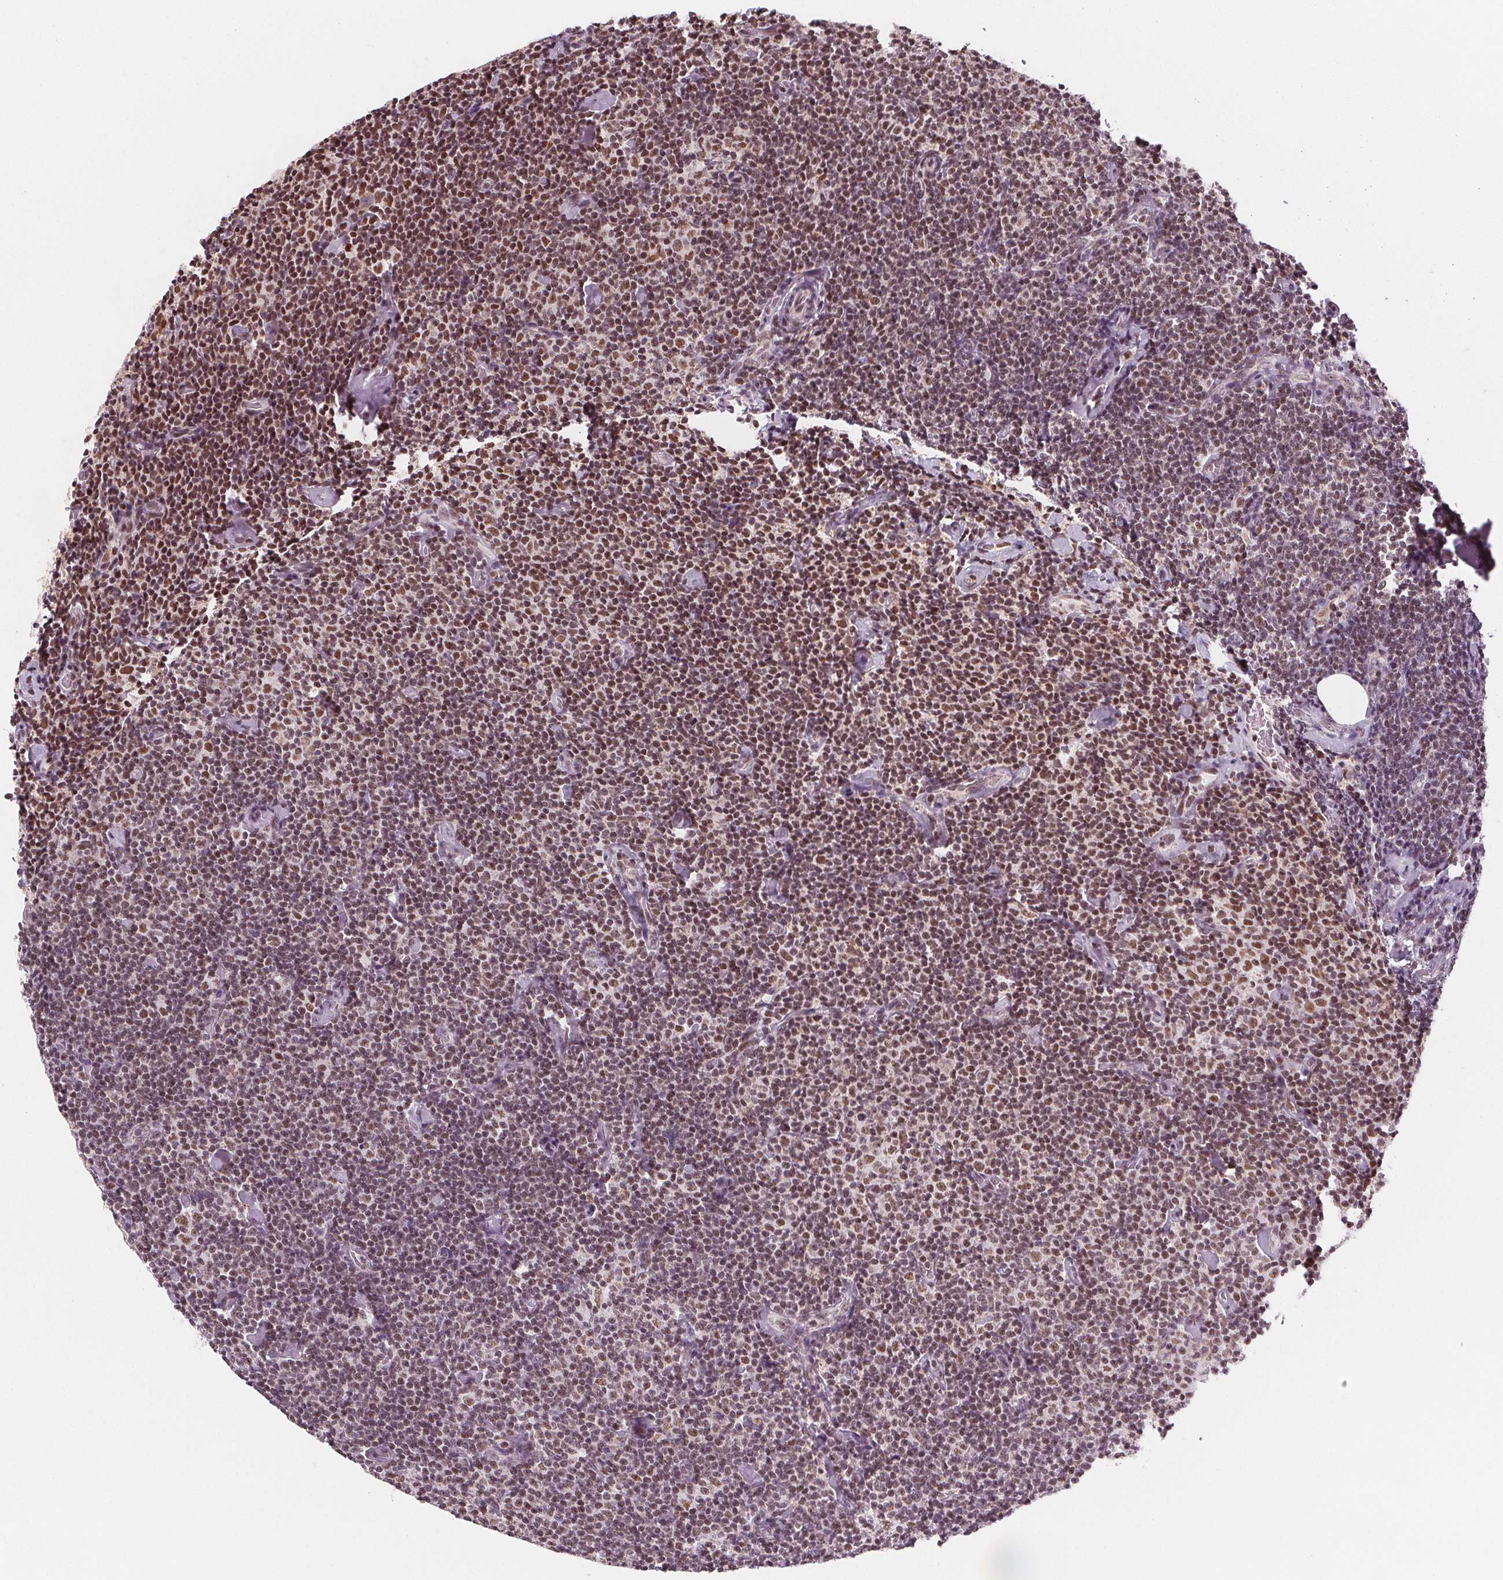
{"staining": {"intensity": "moderate", "quantity": "25%-75%", "location": "nuclear"}, "tissue": "lymphoma", "cell_type": "Tumor cells", "image_type": "cancer", "snomed": [{"axis": "morphology", "description": "Malignant lymphoma, non-Hodgkin's type, Low grade"}, {"axis": "topography", "description": "Lymph node"}], "caption": "This micrograph demonstrates immunohistochemistry staining of lymphoma, with medium moderate nuclear expression in about 25%-75% of tumor cells.", "gene": "DPM2", "patient": {"sex": "male", "age": 81}}